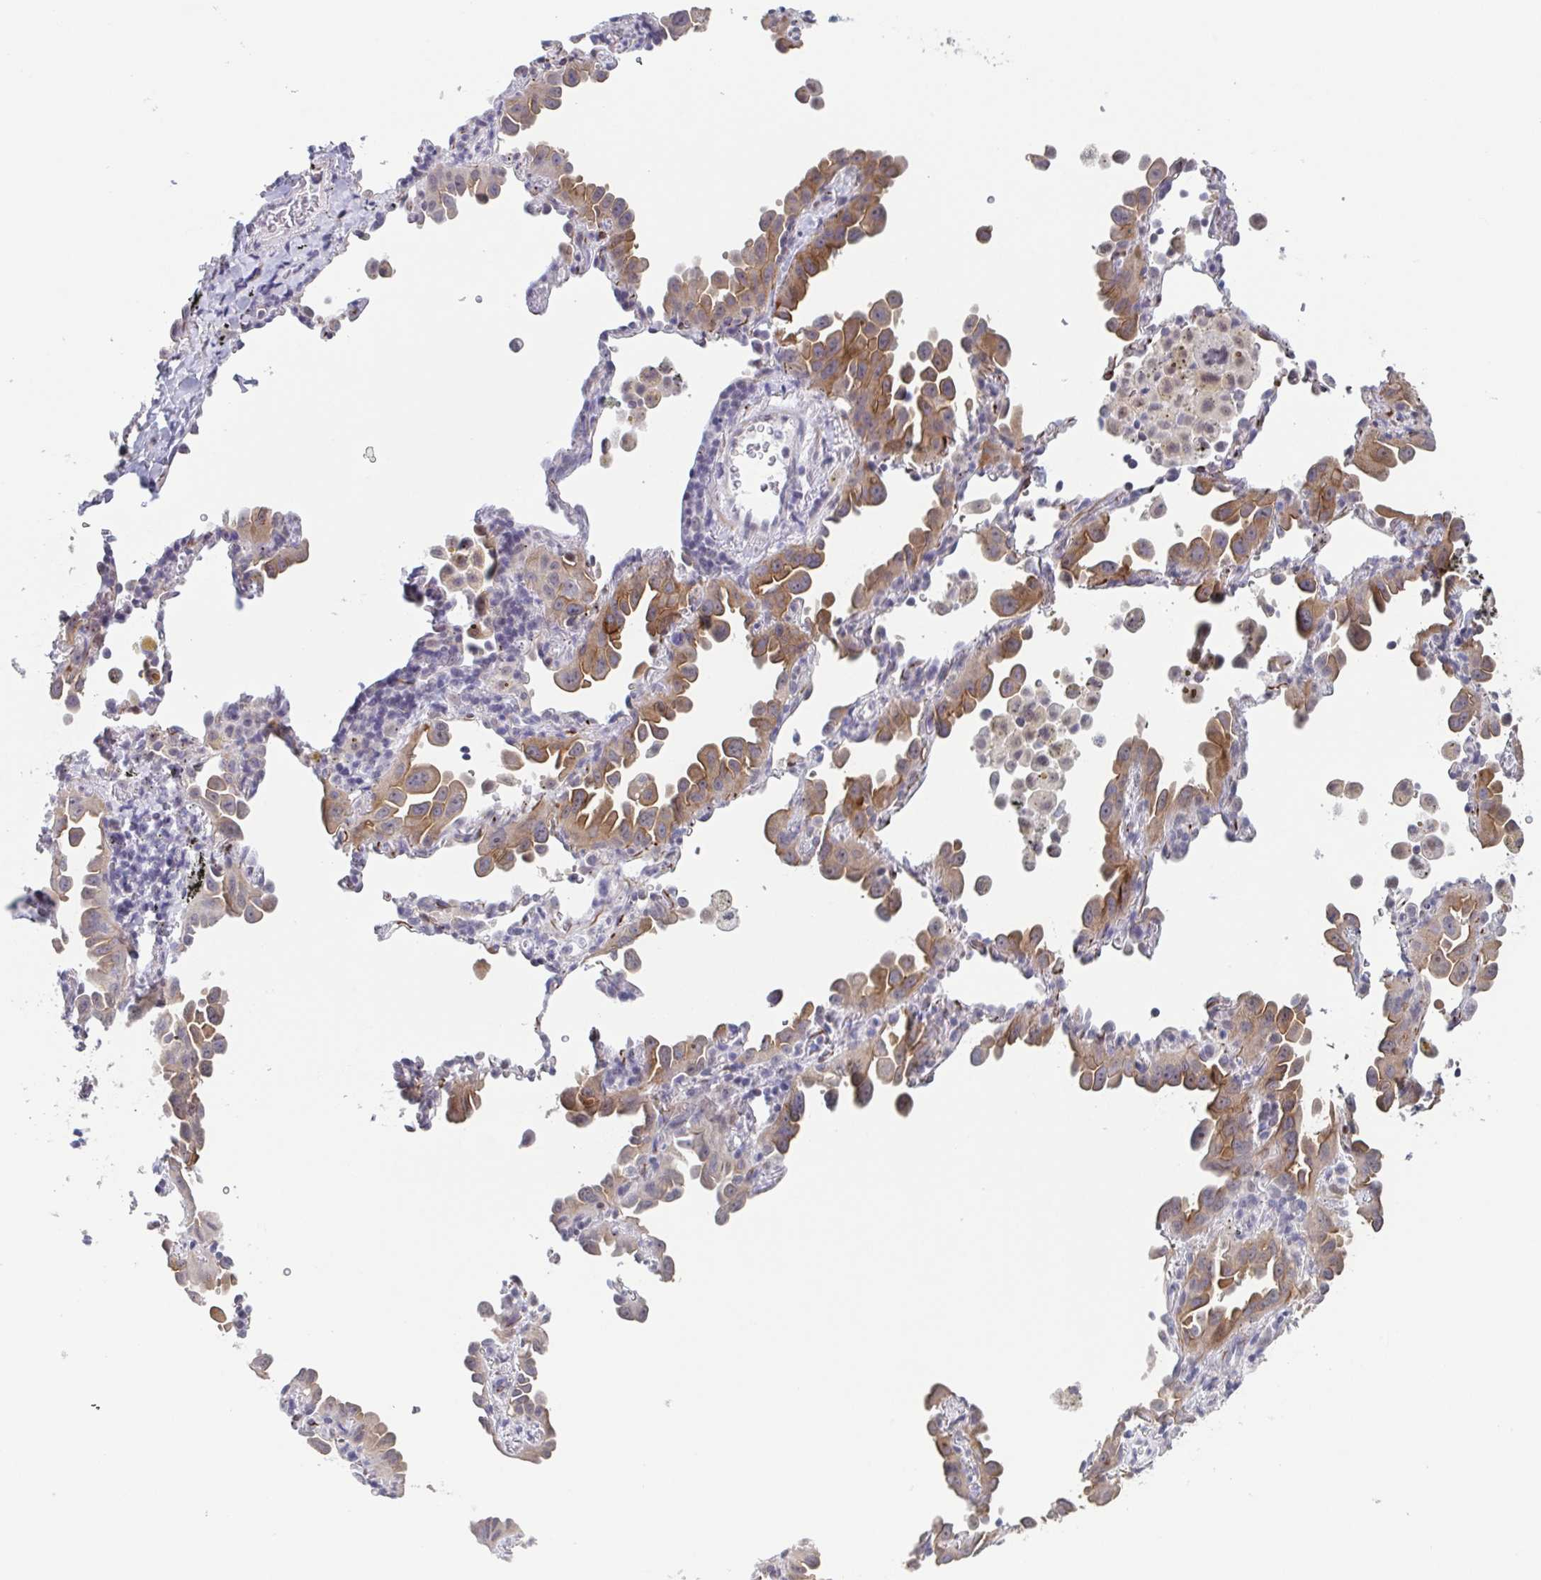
{"staining": {"intensity": "moderate", "quantity": "25%-75%", "location": "cytoplasmic/membranous"}, "tissue": "lung cancer", "cell_type": "Tumor cells", "image_type": "cancer", "snomed": [{"axis": "morphology", "description": "Adenocarcinoma, NOS"}, {"axis": "topography", "description": "Lung"}], "caption": "Lung adenocarcinoma stained with a protein marker shows moderate staining in tumor cells.", "gene": "TMEM92", "patient": {"sex": "male", "age": 68}}